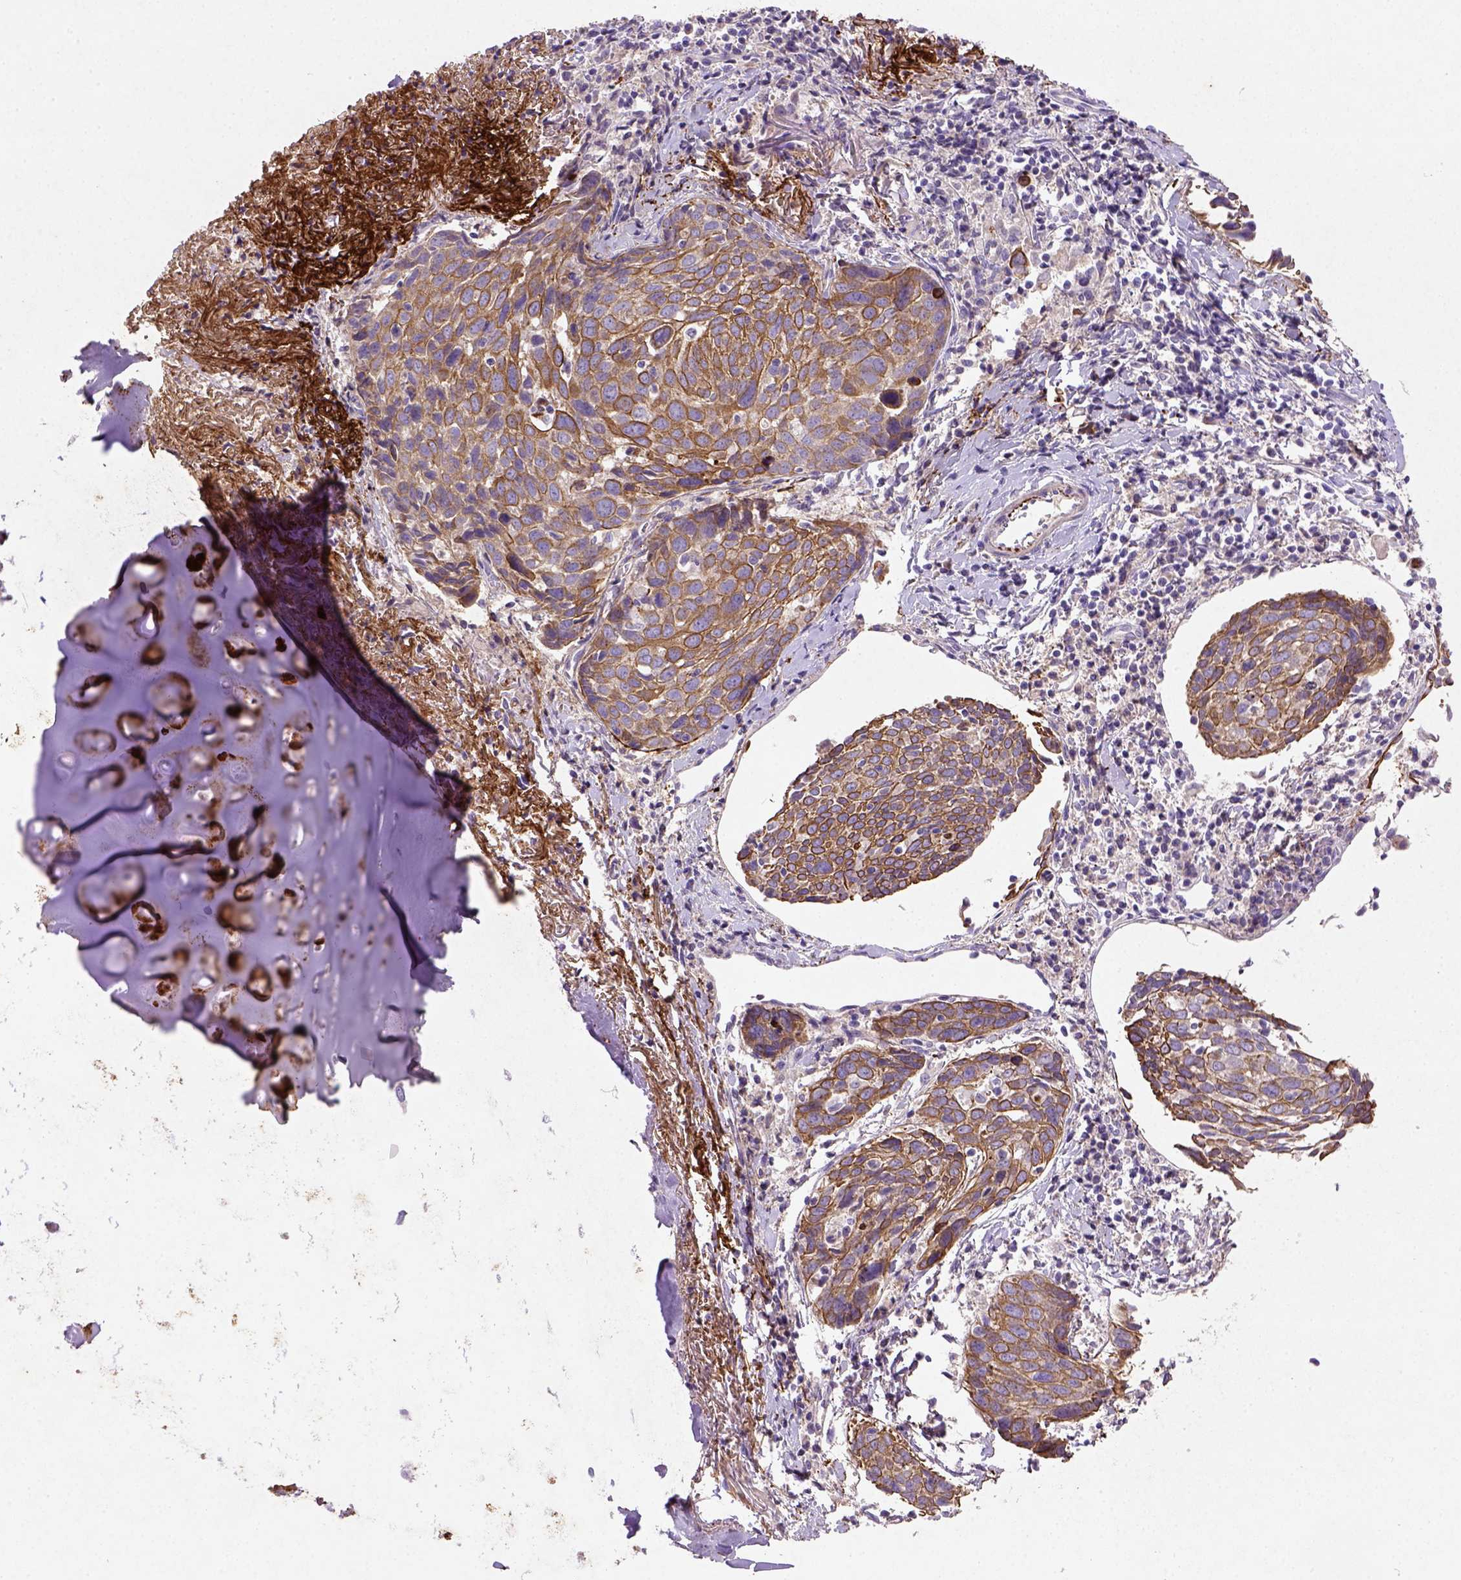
{"staining": {"intensity": "moderate", "quantity": ">75%", "location": "cytoplasmic/membranous"}, "tissue": "lung cancer", "cell_type": "Tumor cells", "image_type": "cancer", "snomed": [{"axis": "morphology", "description": "Squamous cell carcinoma, NOS"}, {"axis": "topography", "description": "Lung"}], "caption": "An immunohistochemistry photomicrograph of tumor tissue is shown. Protein staining in brown shows moderate cytoplasmic/membranous positivity in lung cancer within tumor cells.", "gene": "NUDT2", "patient": {"sex": "male", "age": 57}}